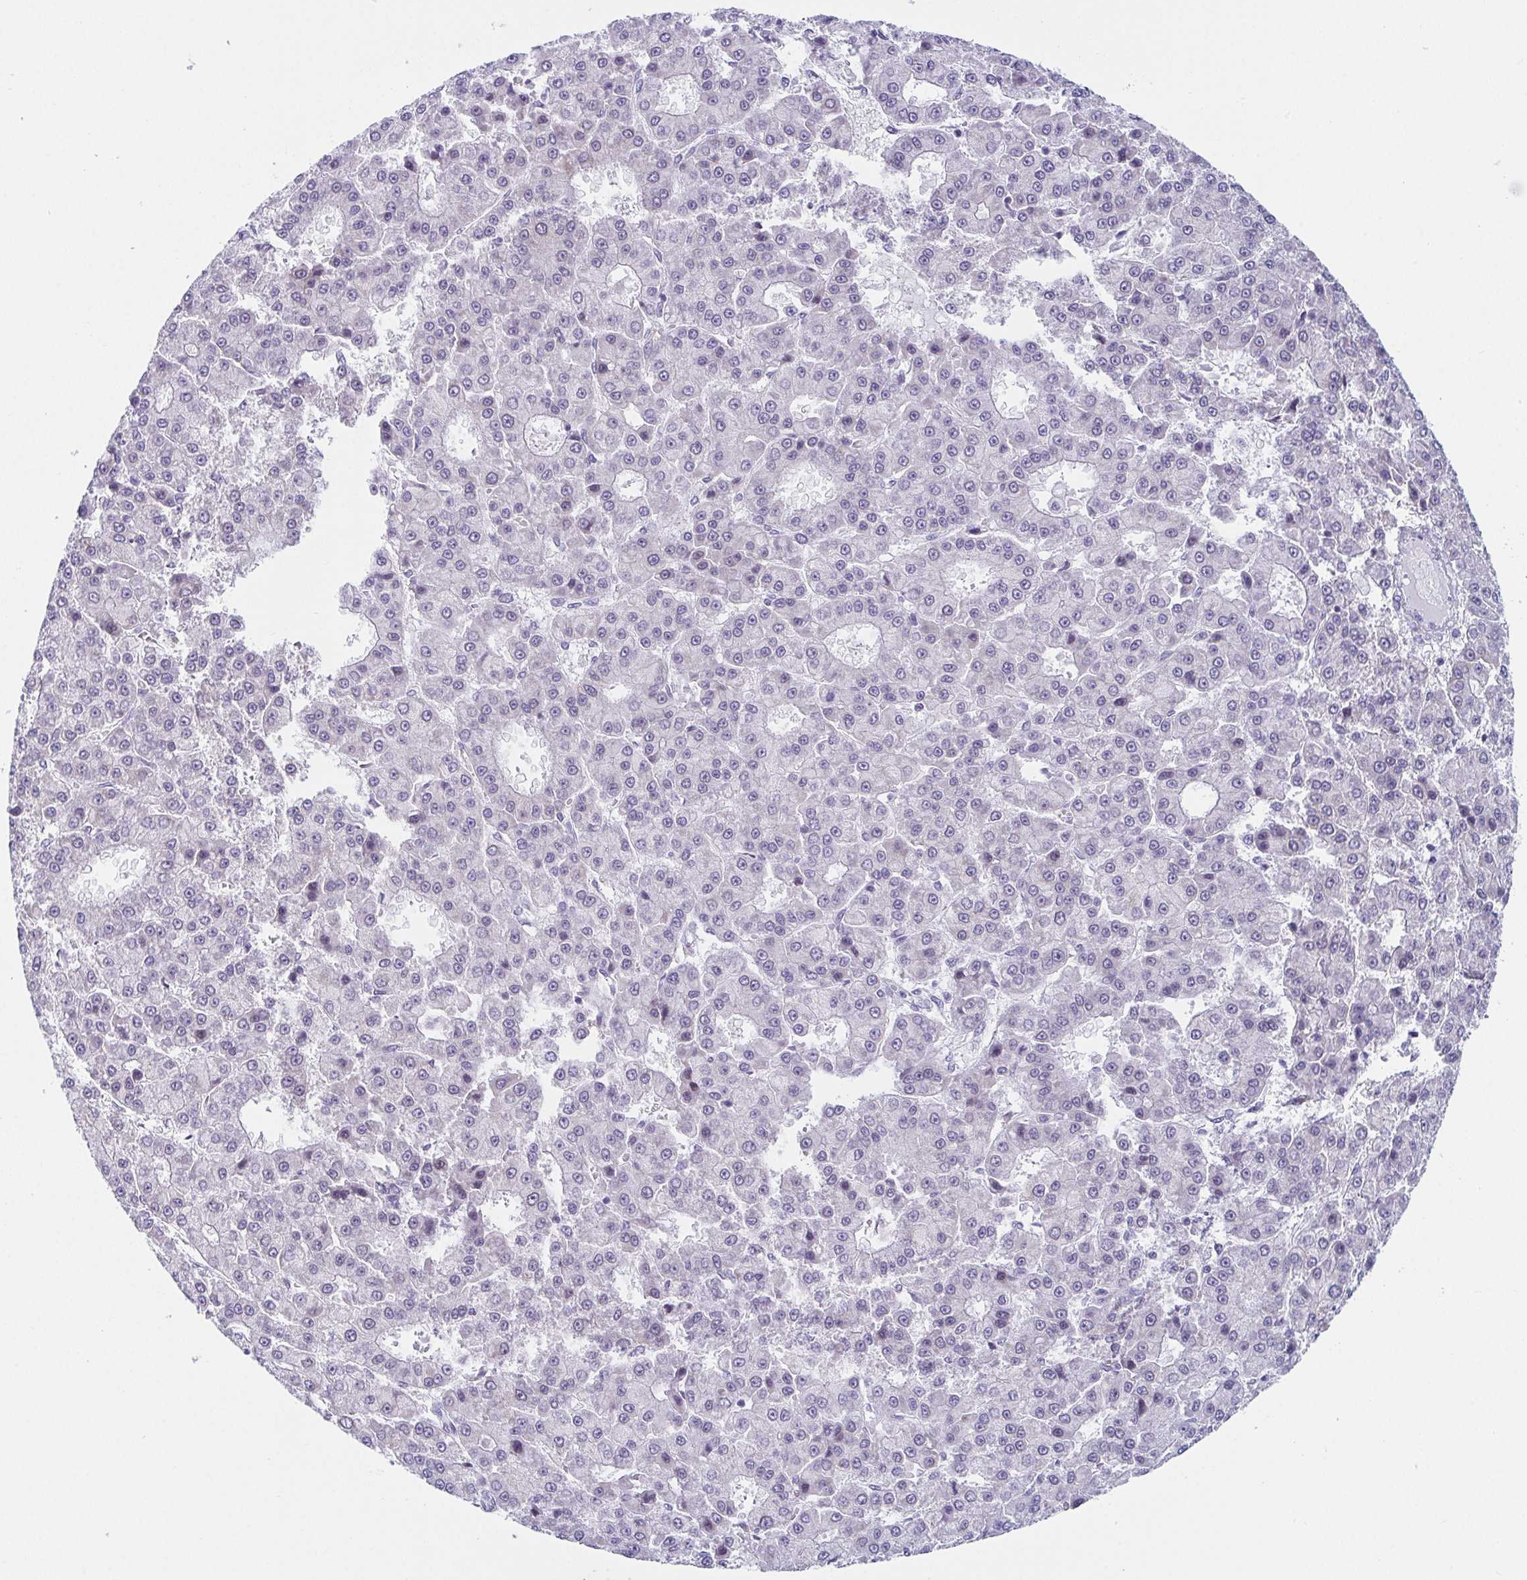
{"staining": {"intensity": "negative", "quantity": "none", "location": "none"}, "tissue": "liver cancer", "cell_type": "Tumor cells", "image_type": "cancer", "snomed": [{"axis": "morphology", "description": "Carcinoma, Hepatocellular, NOS"}, {"axis": "topography", "description": "Liver"}], "caption": "DAB (3,3'-diaminobenzidine) immunohistochemical staining of liver cancer (hepatocellular carcinoma) shows no significant expression in tumor cells. (Immunohistochemistry (ihc), brightfield microscopy, high magnification).", "gene": "WDR72", "patient": {"sex": "male", "age": 70}}